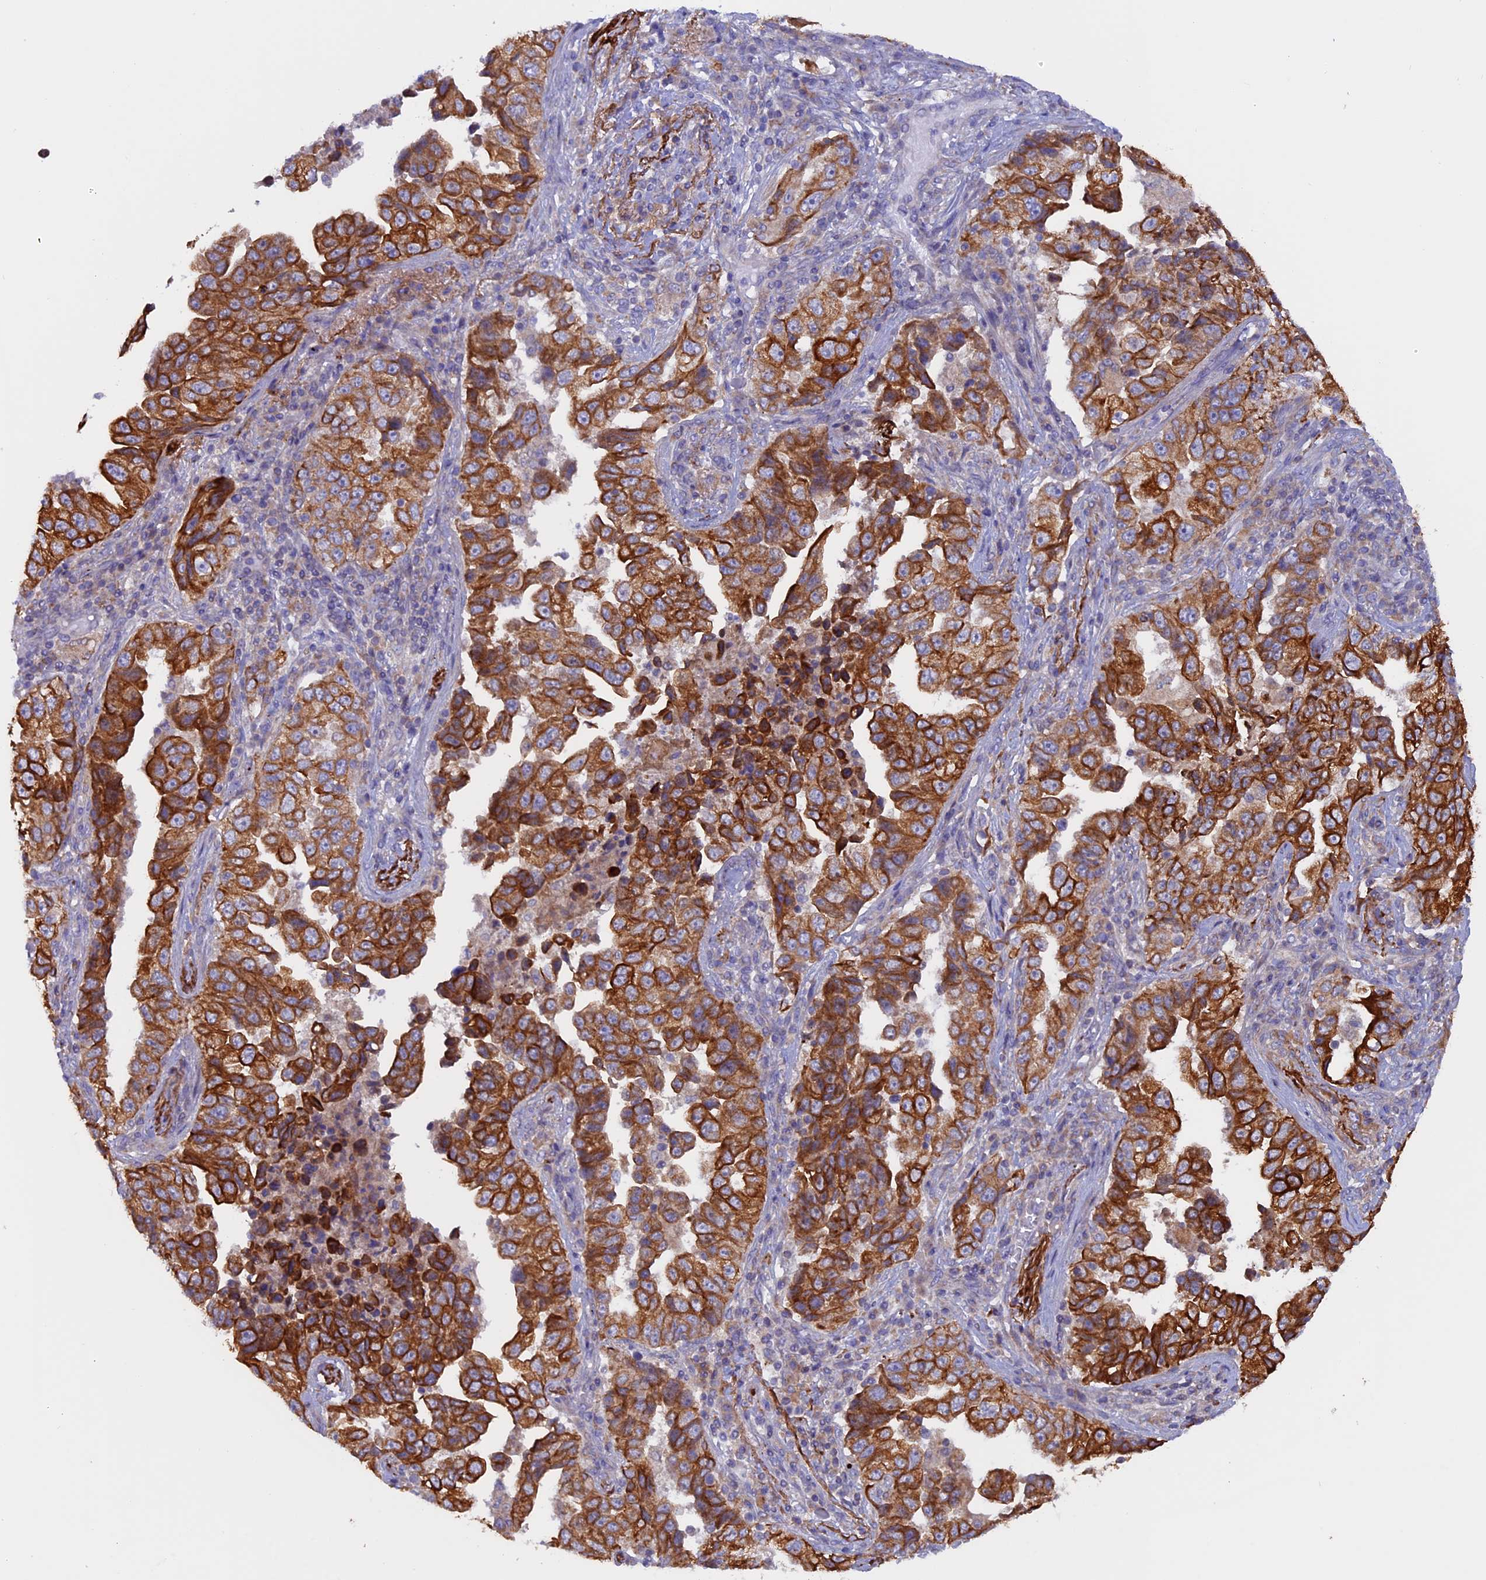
{"staining": {"intensity": "strong", "quantity": ">75%", "location": "cytoplasmic/membranous"}, "tissue": "lung cancer", "cell_type": "Tumor cells", "image_type": "cancer", "snomed": [{"axis": "morphology", "description": "Adenocarcinoma, NOS"}, {"axis": "topography", "description": "Lung"}], "caption": "Lung cancer (adenocarcinoma) was stained to show a protein in brown. There is high levels of strong cytoplasmic/membranous staining in approximately >75% of tumor cells.", "gene": "PTPN9", "patient": {"sex": "female", "age": 51}}